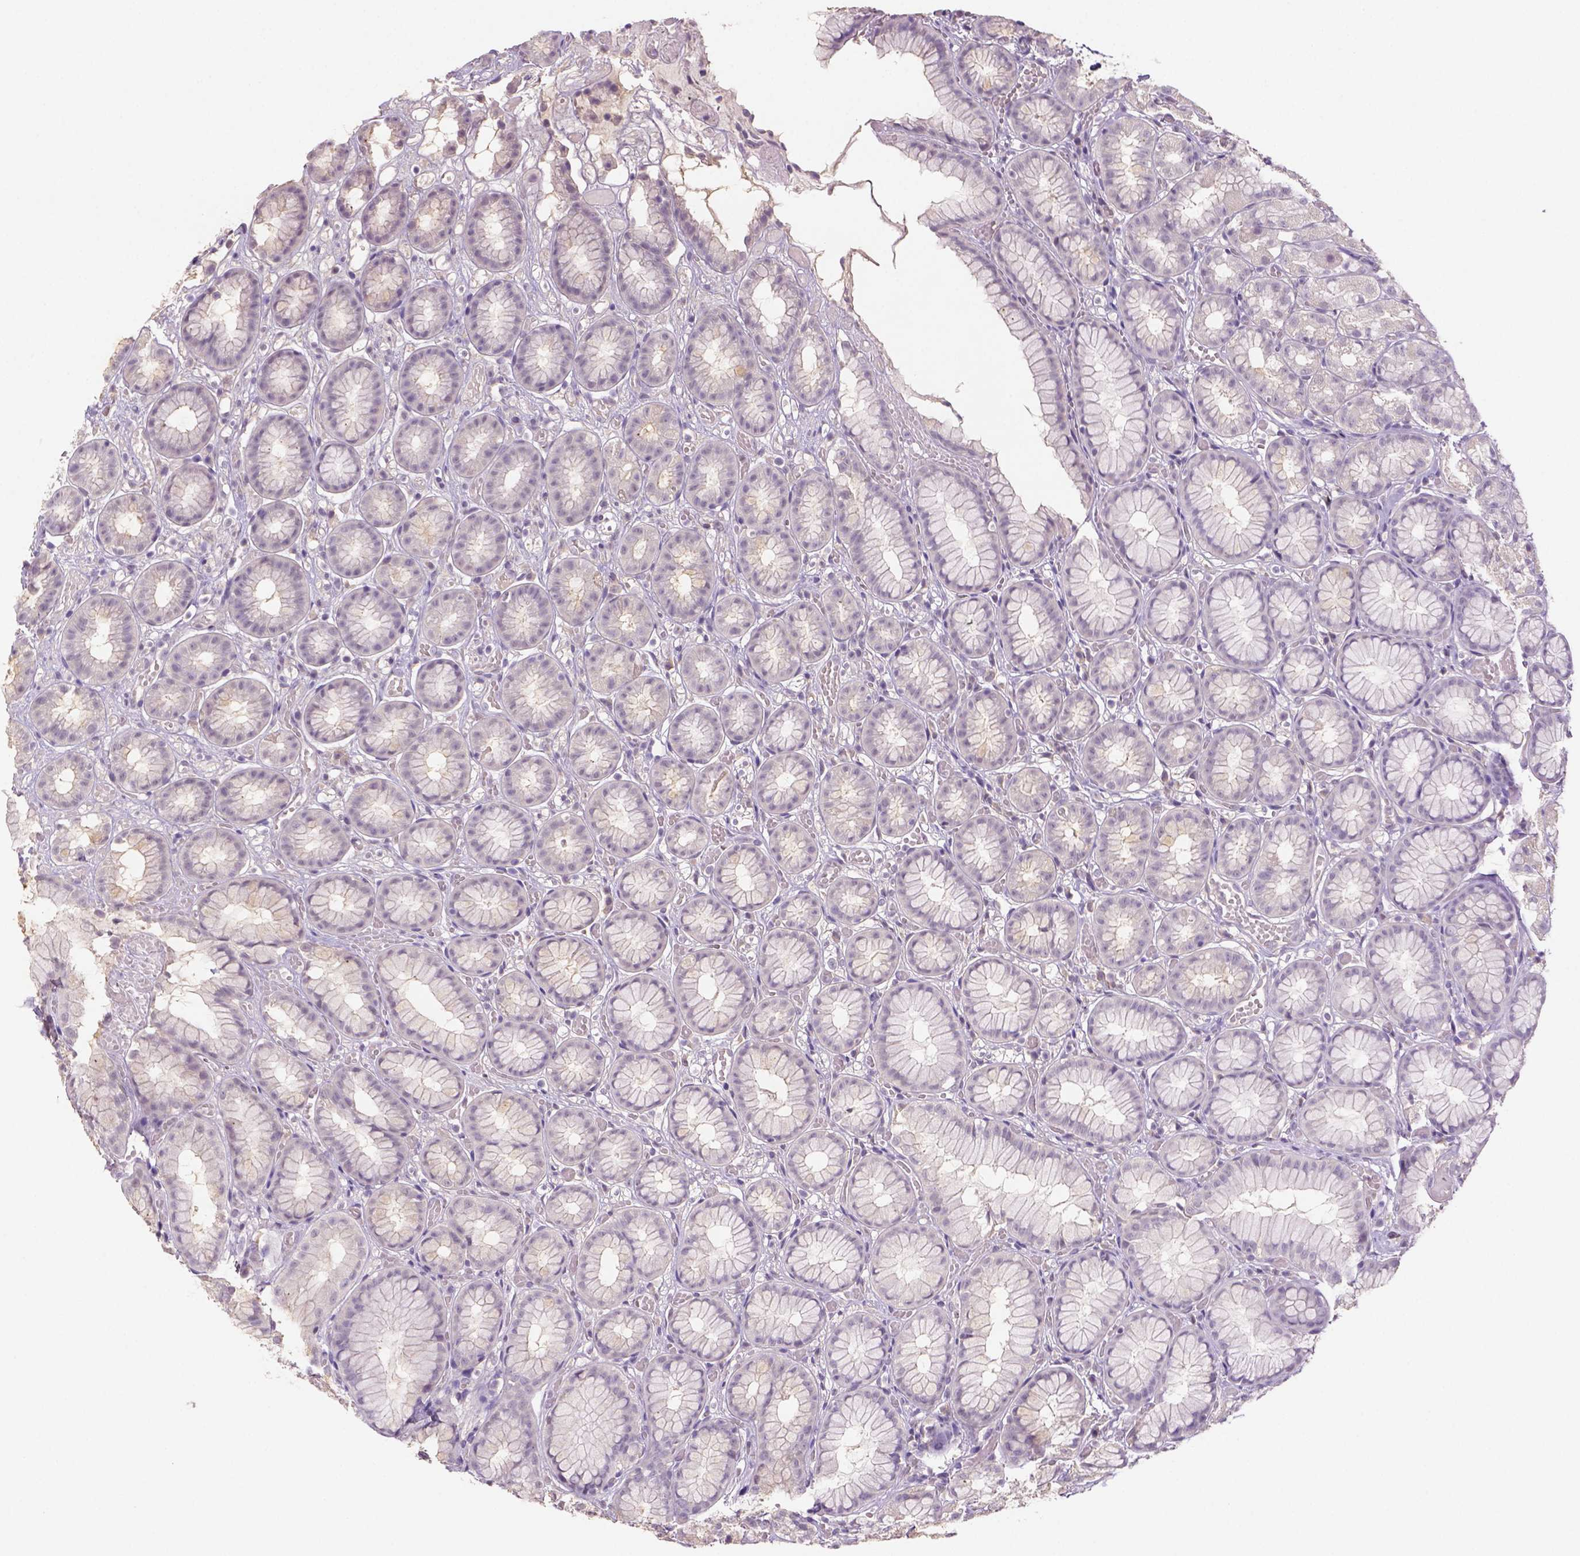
{"staining": {"intensity": "weak", "quantity": "<25%", "location": "cytoplasmic/membranous"}, "tissue": "stomach", "cell_type": "Glandular cells", "image_type": "normal", "snomed": [{"axis": "morphology", "description": "Normal tissue, NOS"}, {"axis": "topography", "description": "Stomach"}], "caption": "A high-resolution photomicrograph shows IHC staining of benign stomach, which displays no significant expression in glandular cells.", "gene": "NLGN2", "patient": {"sex": "male", "age": 70}}